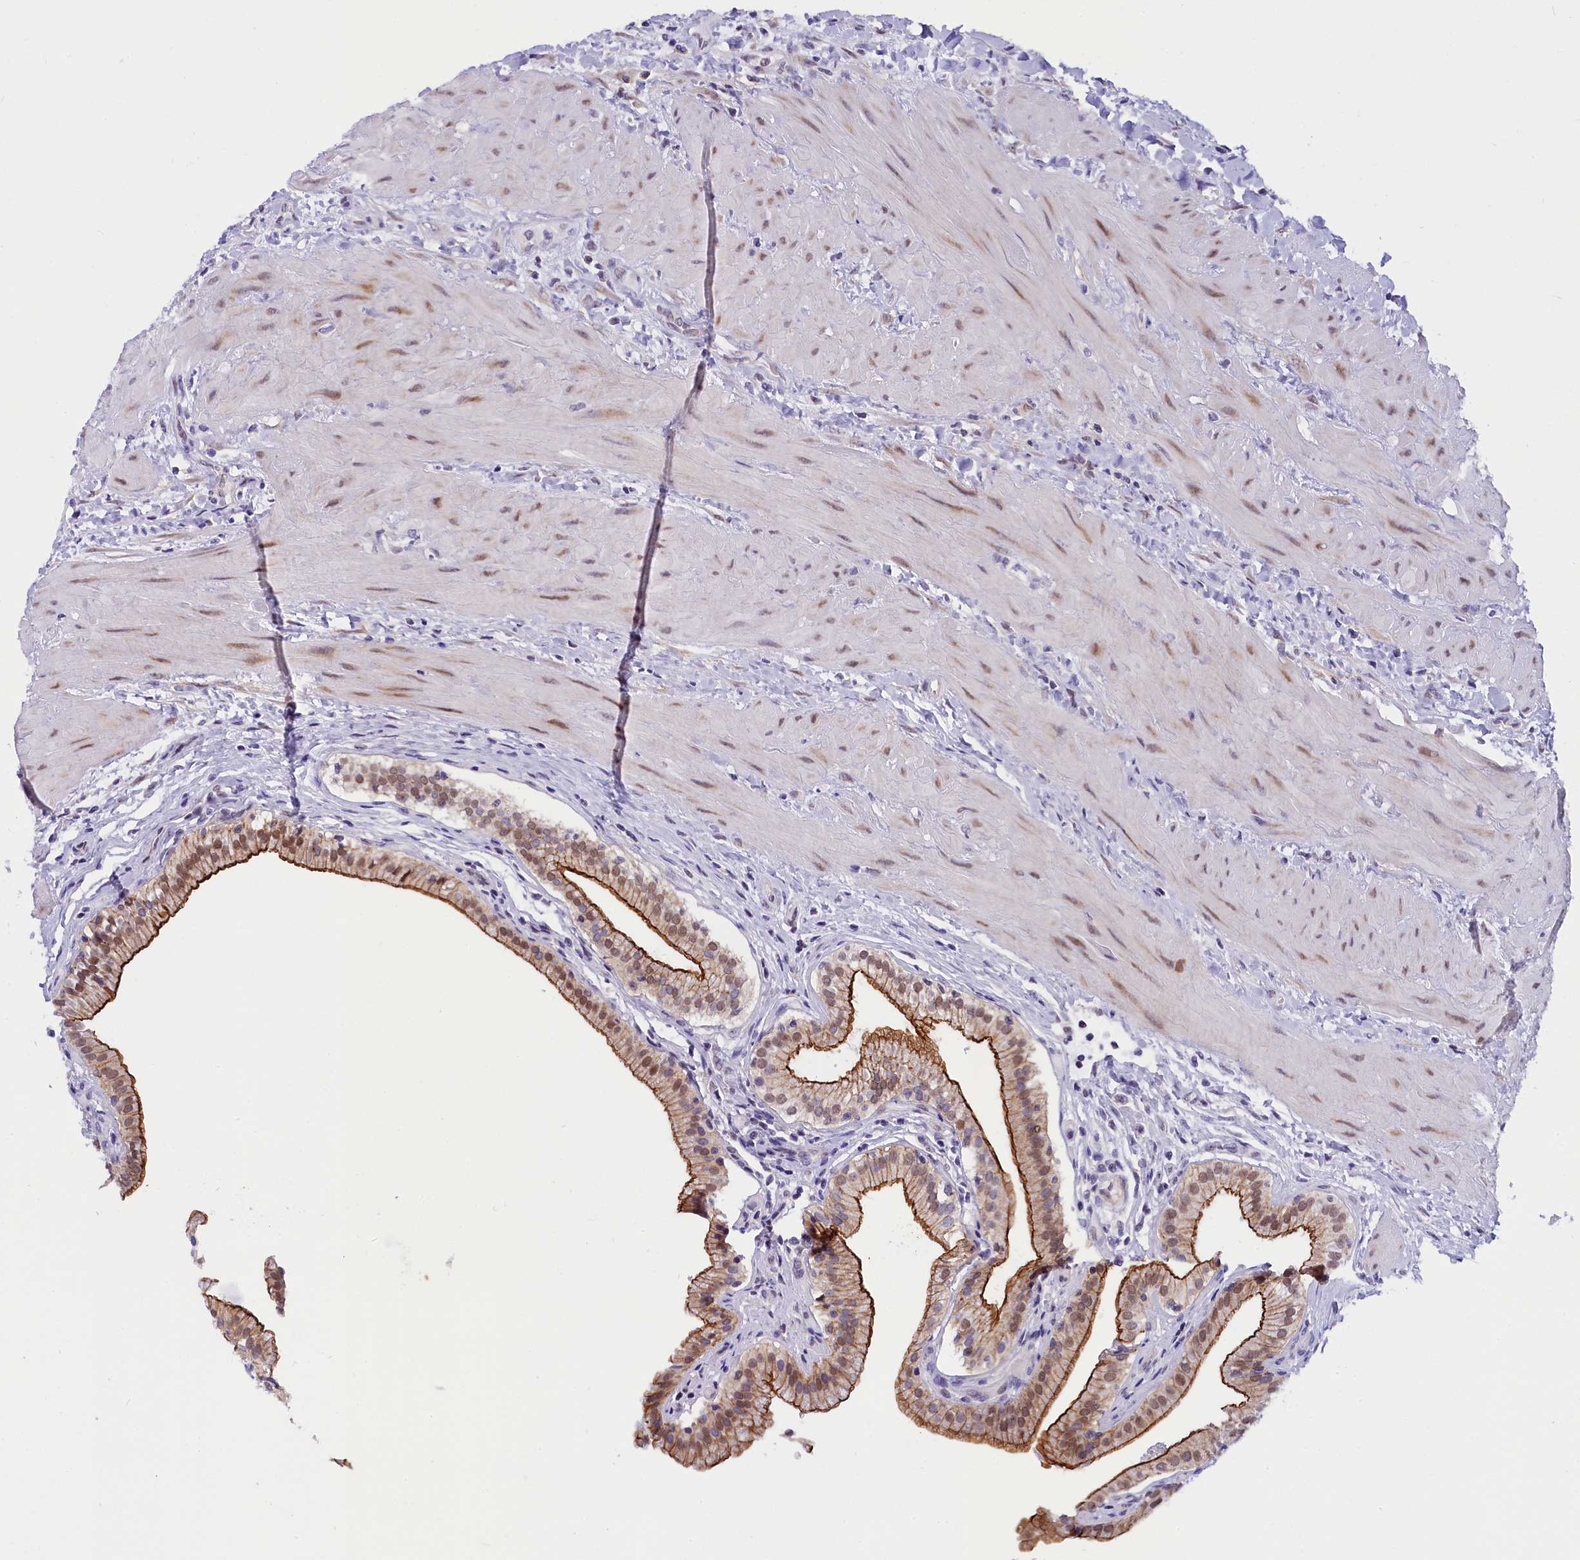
{"staining": {"intensity": "strong", "quantity": "25%-75%", "location": "cytoplasmic/membranous,nuclear"}, "tissue": "gallbladder", "cell_type": "Glandular cells", "image_type": "normal", "snomed": [{"axis": "morphology", "description": "Normal tissue, NOS"}, {"axis": "topography", "description": "Gallbladder"}], "caption": "Strong cytoplasmic/membranous,nuclear staining for a protein is identified in approximately 25%-75% of glandular cells of benign gallbladder using IHC.", "gene": "OSGEP", "patient": {"sex": "male", "age": 24}}